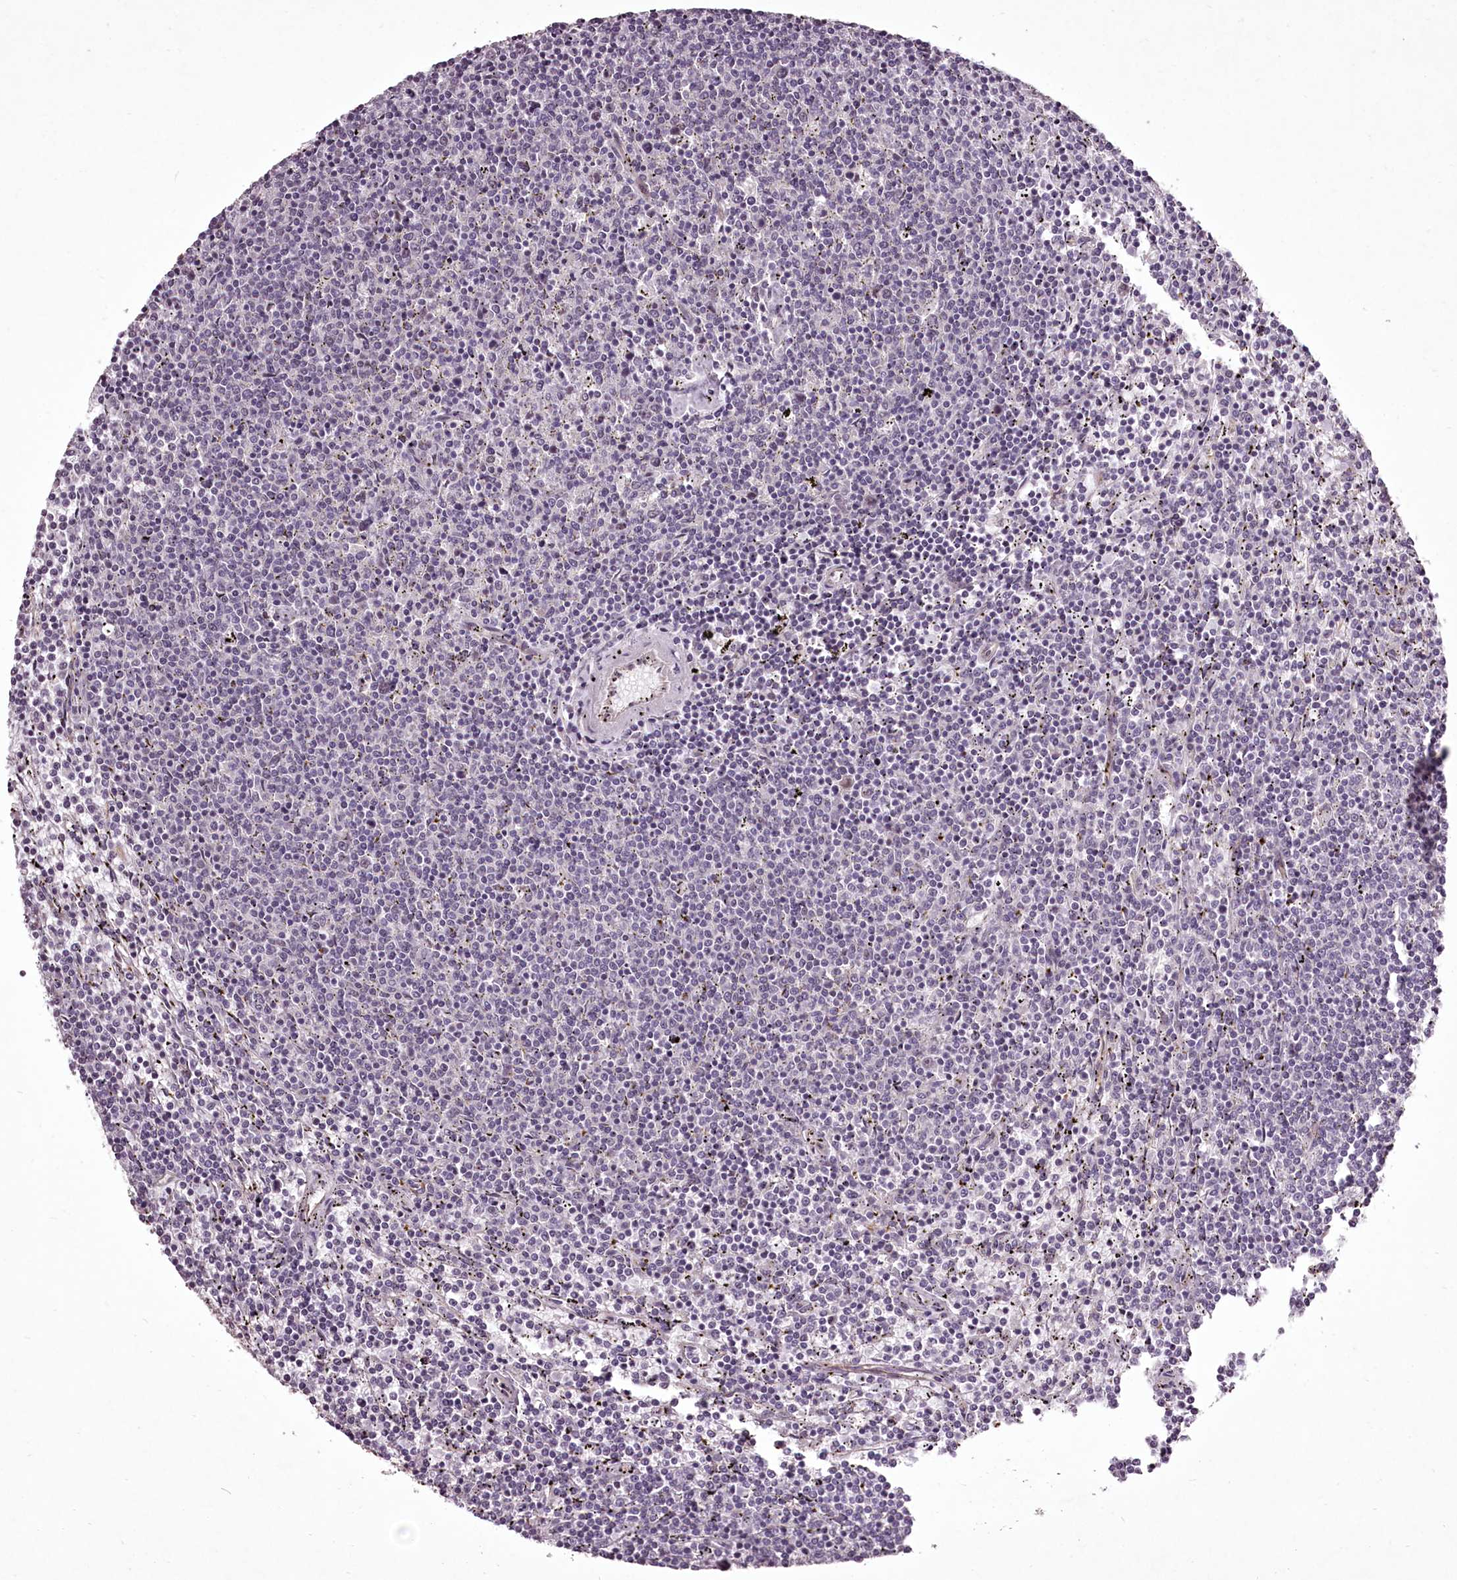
{"staining": {"intensity": "negative", "quantity": "none", "location": "none"}, "tissue": "lymphoma", "cell_type": "Tumor cells", "image_type": "cancer", "snomed": [{"axis": "morphology", "description": "Malignant lymphoma, non-Hodgkin's type, Low grade"}, {"axis": "topography", "description": "Spleen"}], "caption": "There is no significant expression in tumor cells of low-grade malignant lymphoma, non-Hodgkin's type. (DAB (3,3'-diaminobenzidine) immunohistochemistry with hematoxylin counter stain).", "gene": "C1orf56", "patient": {"sex": "female", "age": 50}}